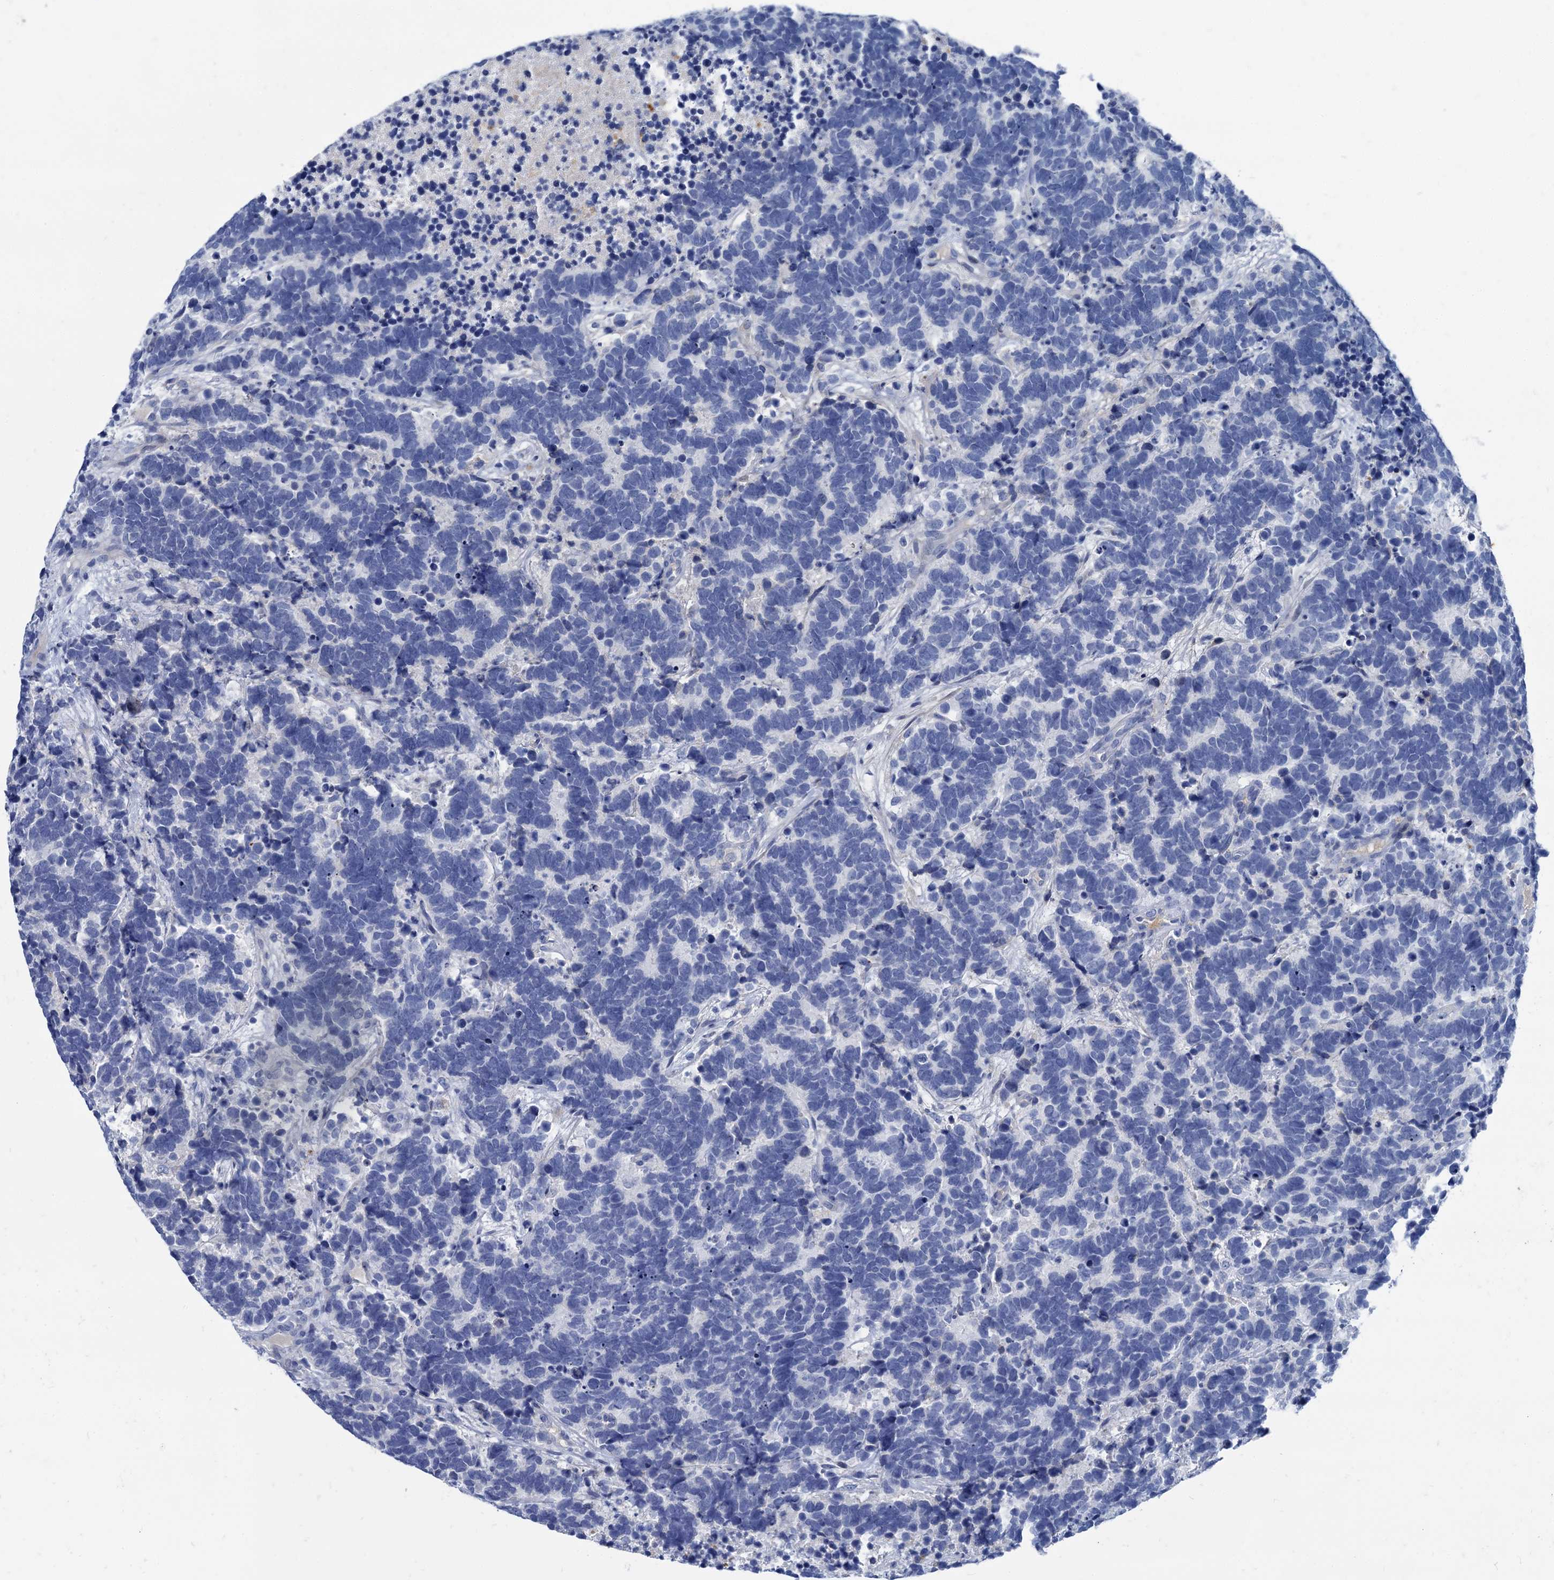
{"staining": {"intensity": "negative", "quantity": "none", "location": "none"}, "tissue": "carcinoid", "cell_type": "Tumor cells", "image_type": "cancer", "snomed": [{"axis": "morphology", "description": "Carcinoma, NOS"}, {"axis": "morphology", "description": "Carcinoid, malignant, NOS"}, {"axis": "topography", "description": "Urinary bladder"}], "caption": "Malignant carcinoid stained for a protein using IHC demonstrates no positivity tumor cells.", "gene": "TMEM72", "patient": {"sex": "male", "age": 57}}